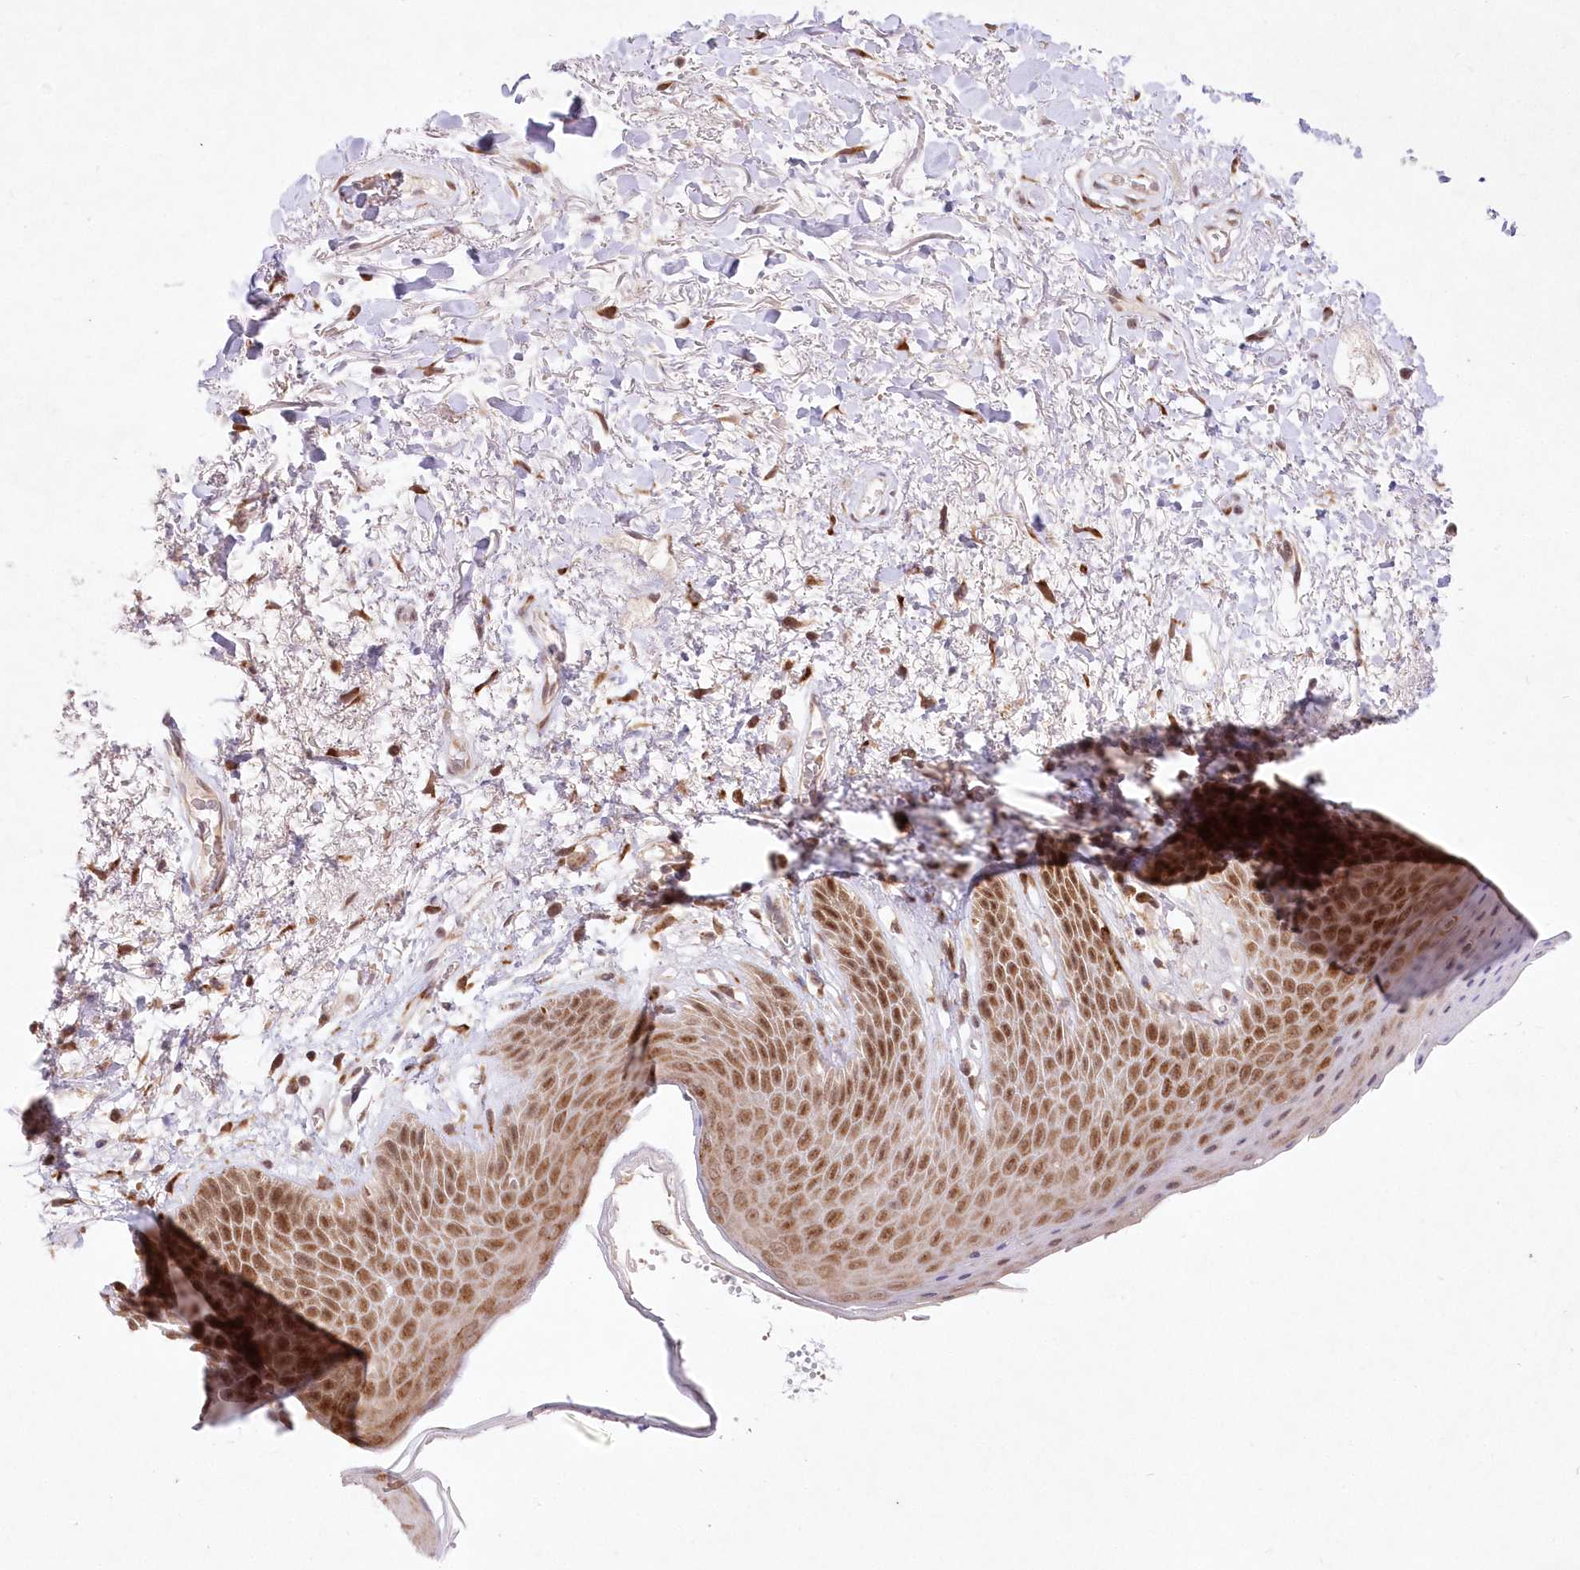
{"staining": {"intensity": "moderate", "quantity": ">75%", "location": "nuclear"}, "tissue": "skin", "cell_type": "Epidermal cells", "image_type": "normal", "snomed": [{"axis": "morphology", "description": "Normal tissue, NOS"}, {"axis": "topography", "description": "Anal"}], "caption": "Brown immunohistochemical staining in benign human skin demonstrates moderate nuclear positivity in about >75% of epidermal cells. (brown staining indicates protein expression, while blue staining denotes nuclei).", "gene": "LDB1", "patient": {"sex": "male", "age": 74}}